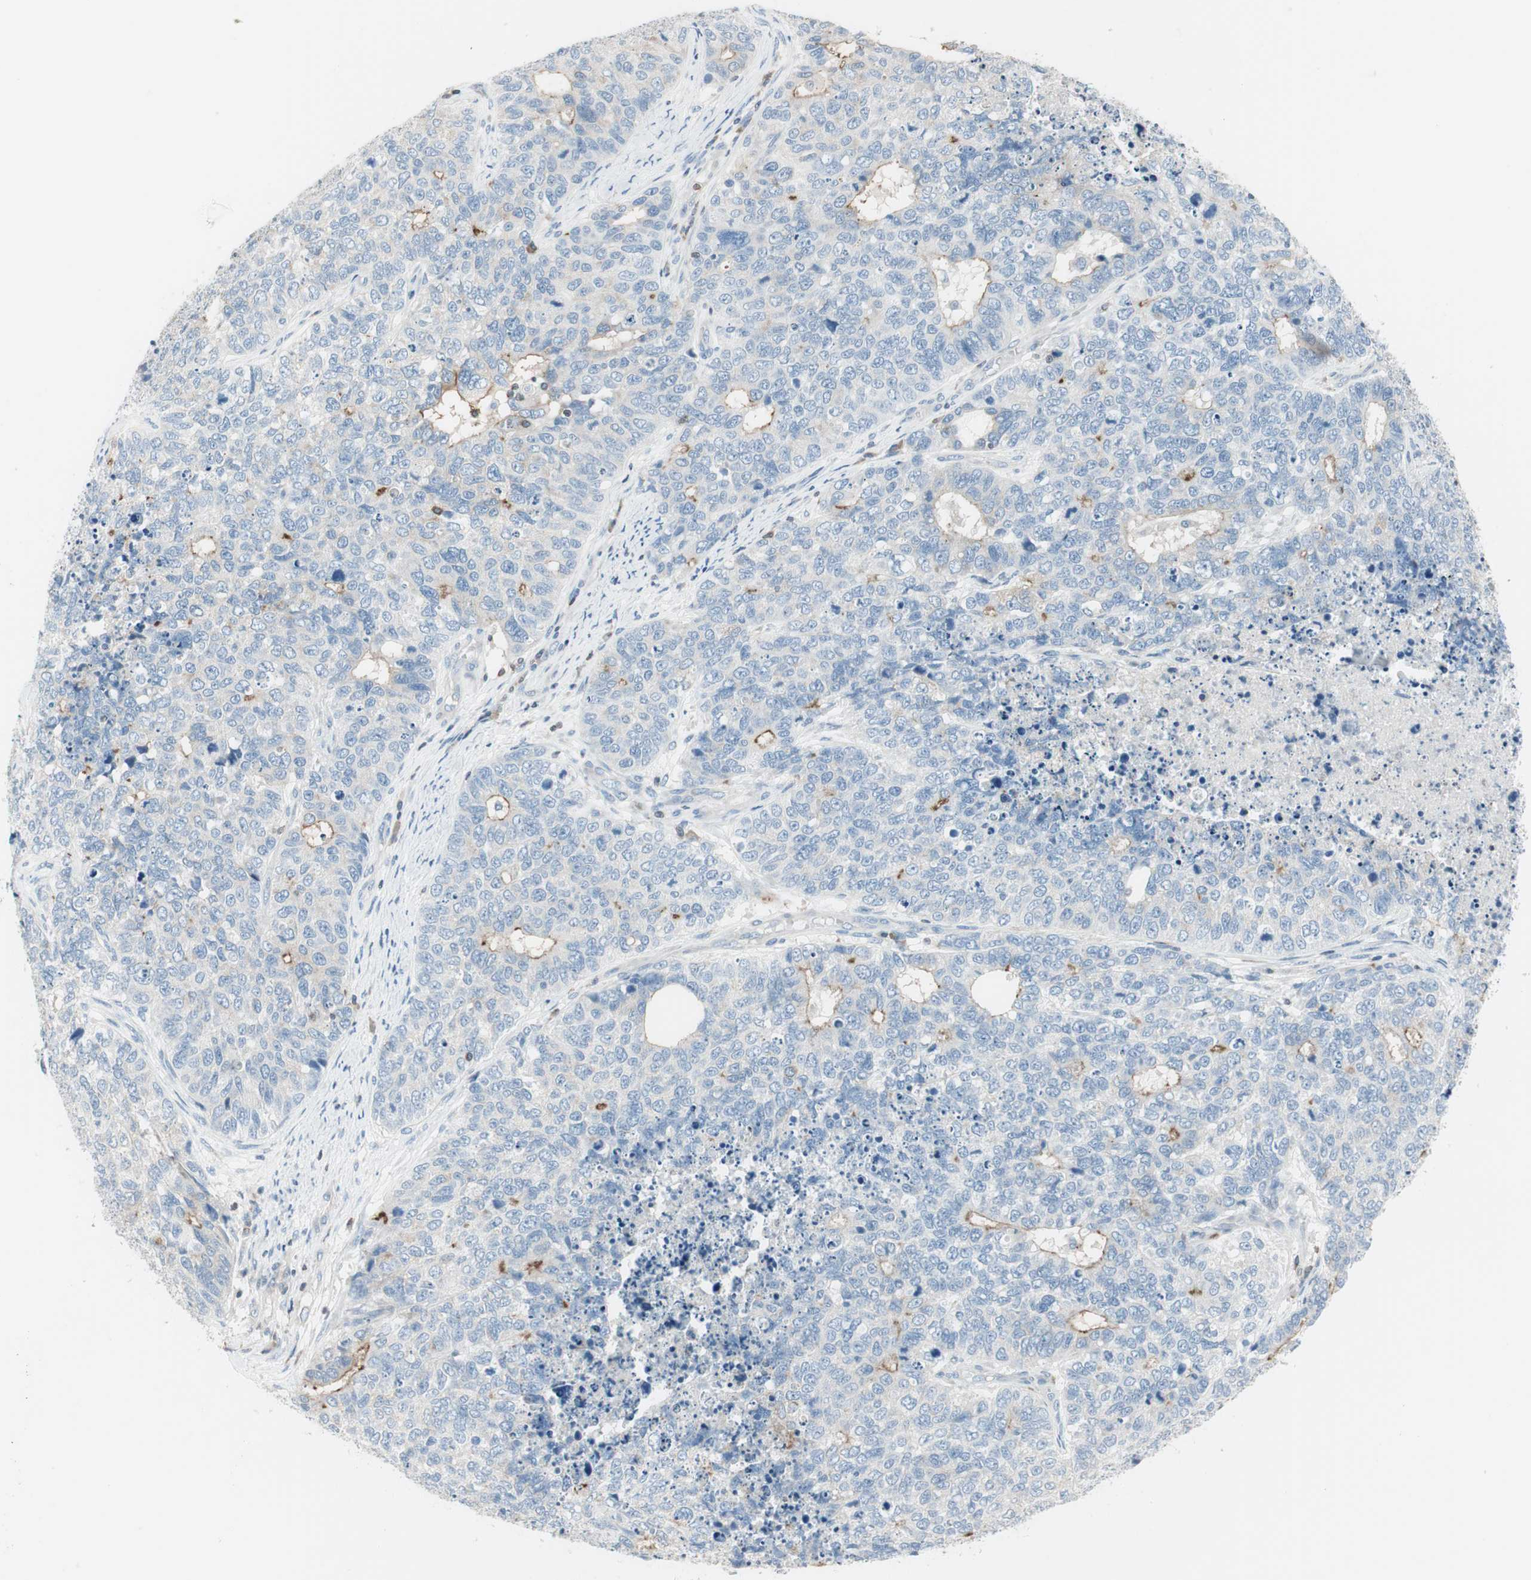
{"staining": {"intensity": "negative", "quantity": "none", "location": "none"}, "tissue": "cervical cancer", "cell_type": "Tumor cells", "image_type": "cancer", "snomed": [{"axis": "morphology", "description": "Squamous cell carcinoma, NOS"}, {"axis": "topography", "description": "Cervix"}], "caption": "DAB (3,3'-diaminobenzidine) immunohistochemical staining of squamous cell carcinoma (cervical) exhibits no significant positivity in tumor cells.", "gene": "SLC9A3R1", "patient": {"sex": "female", "age": 63}}